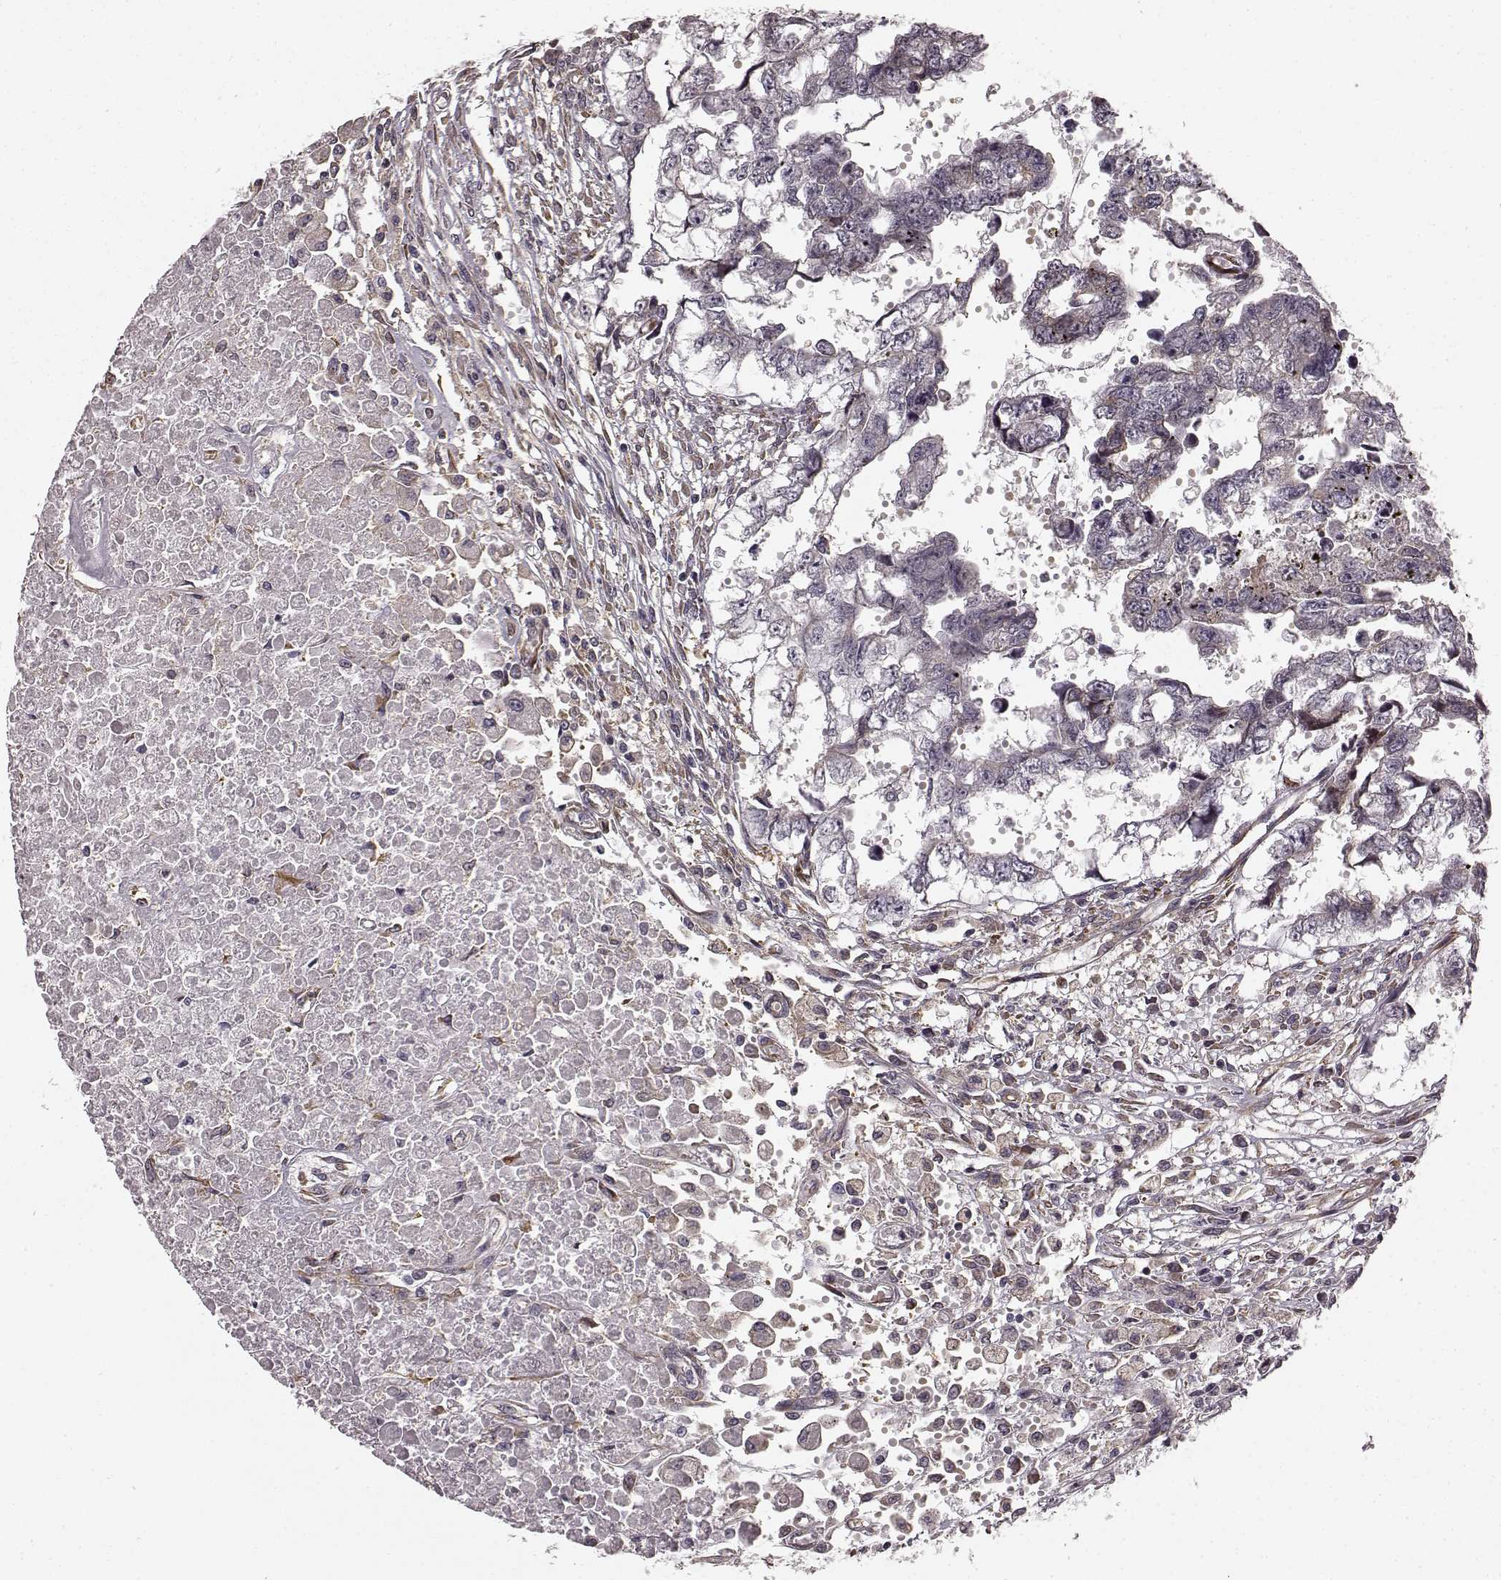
{"staining": {"intensity": "negative", "quantity": "none", "location": "none"}, "tissue": "testis cancer", "cell_type": "Tumor cells", "image_type": "cancer", "snomed": [{"axis": "morphology", "description": "Carcinoma, Embryonal, NOS"}, {"axis": "morphology", "description": "Teratoma, malignant, NOS"}, {"axis": "topography", "description": "Testis"}], "caption": "Testis cancer (embryonal carcinoma) was stained to show a protein in brown. There is no significant staining in tumor cells.", "gene": "TMEM14A", "patient": {"sex": "male", "age": 44}}